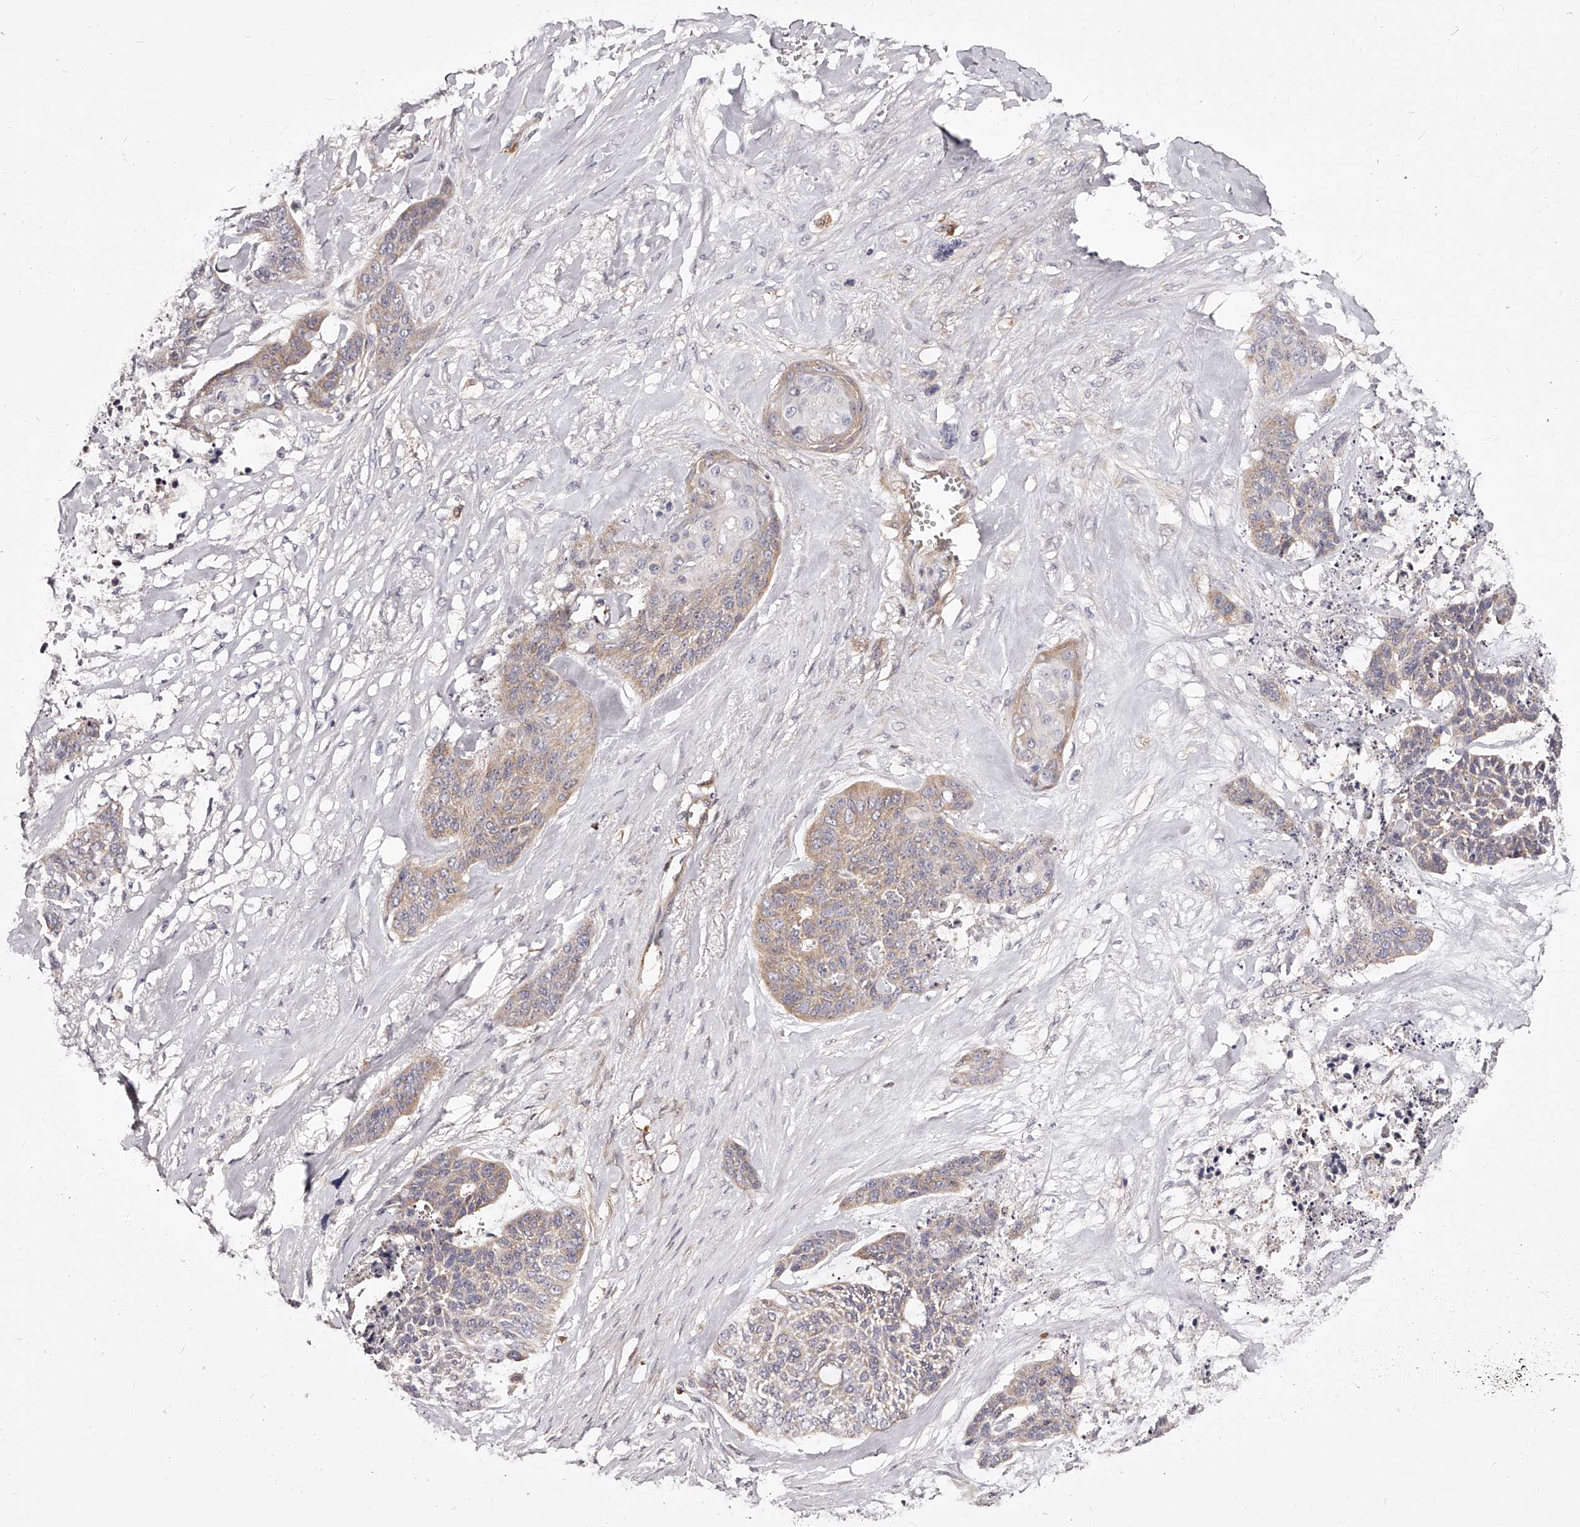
{"staining": {"intensity": "weak", "quantity": "25%-75%", "location": "cytoplasmic/membranous"}, "tissue": "skin cancer", "cell_type": "Tumor cells", "image_type": "cancer", "snomed": [{"axis": "morphology", "description": "Basal cell carcinoma"}, {"axis": "topography", "description": "Skin"}], "caption": "Immunohistochemistry (IHC) staining of basal cell carcinoma (skin), which reveals low levels of weak cytoplasmic/membranous positivity in about 25%-75% of tumor cells indicating weak cytoplasmic/membranous protein positivity. The staining was performed using DAB (brown) for protein detection and nuclei were counterstained in hematoxylin (blue).", "gene": "LAP3", "patient": {"sex": "female", "age": 64}}